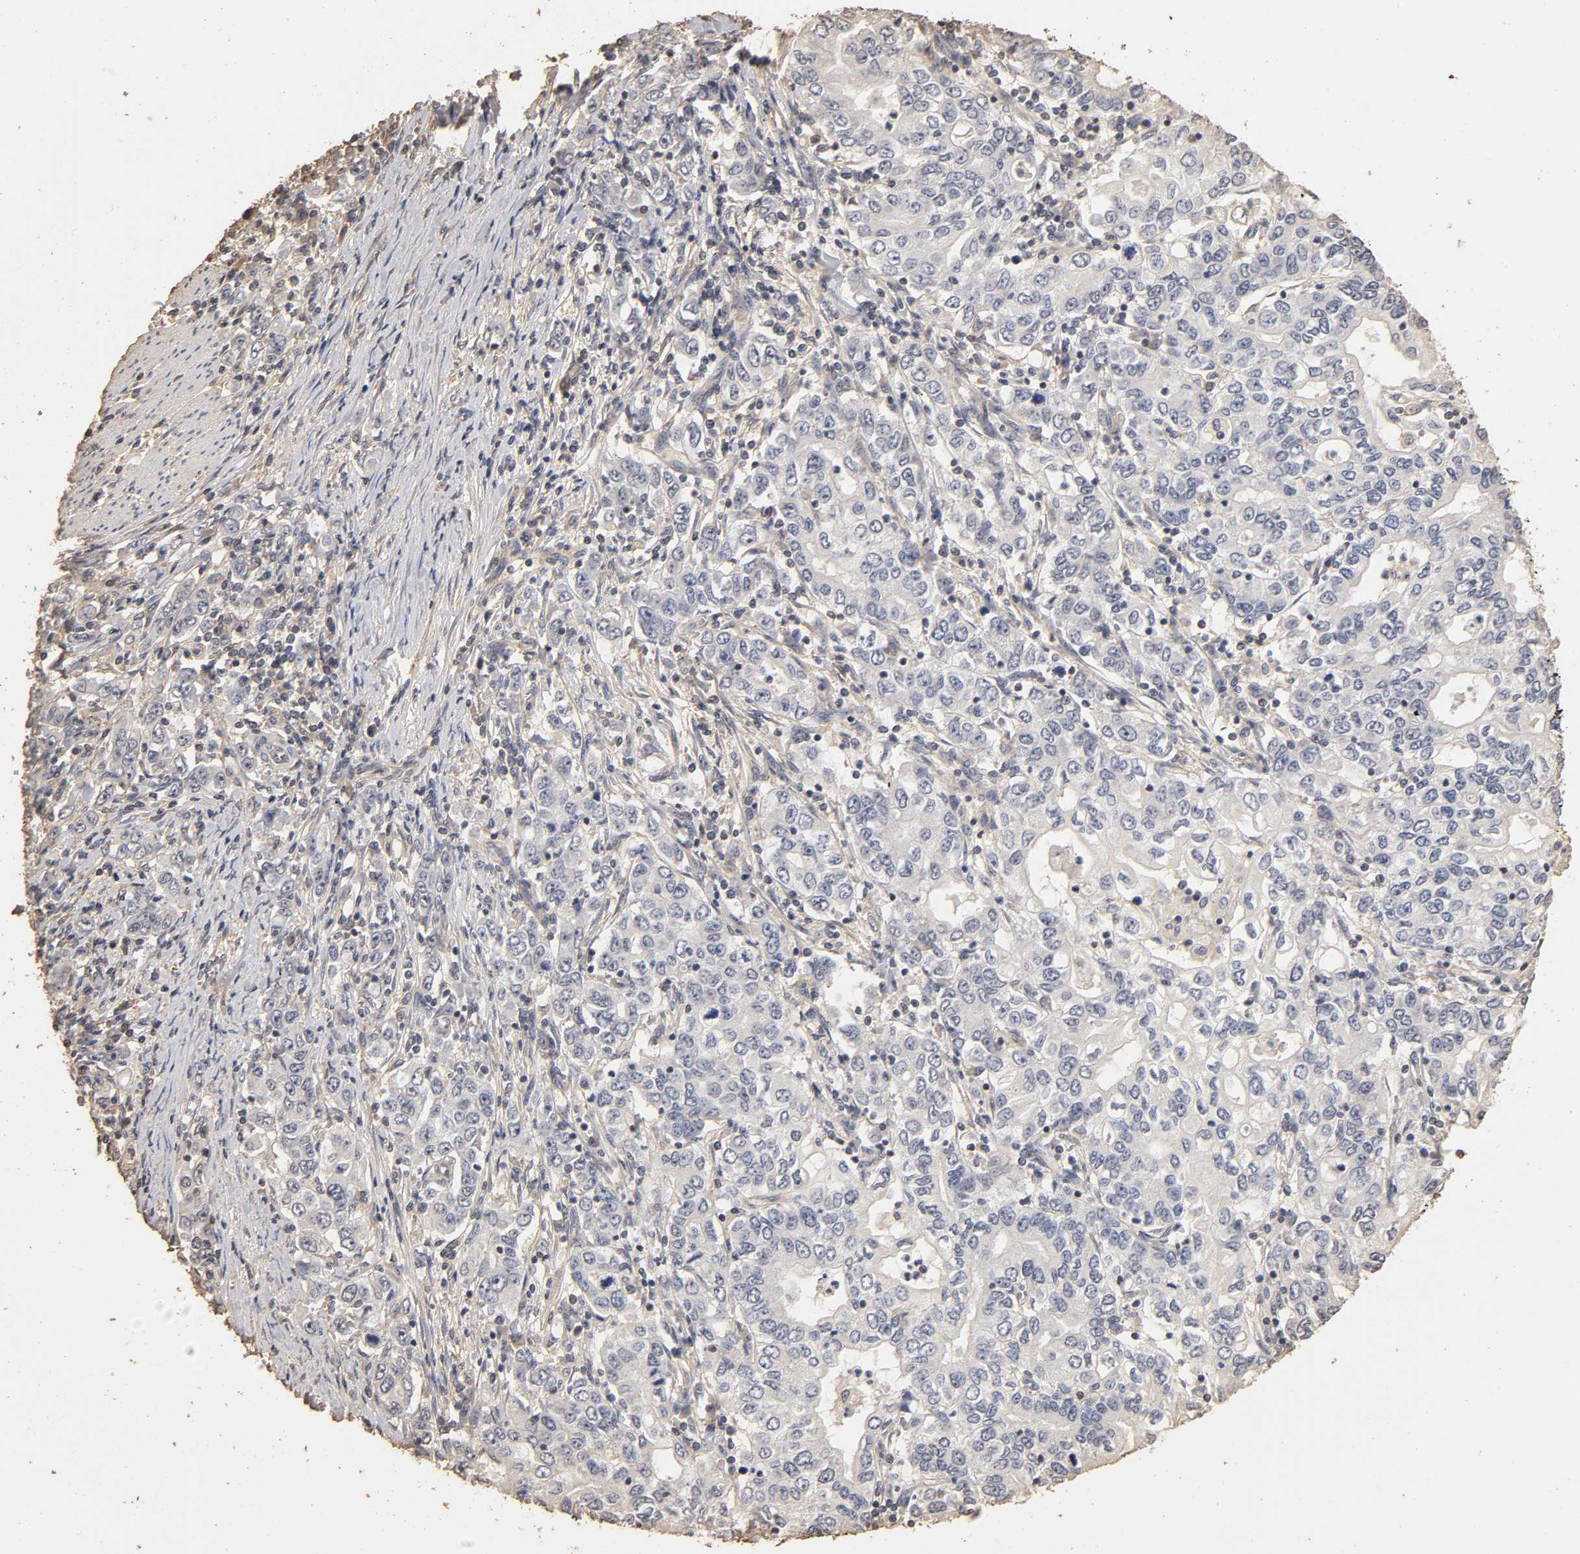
{"staining": {"intensity": "negative", "quantity": "none", "location": "none"}, "tissue": "stomach cancer", "cell_type": "Tumor cells", "image_type": "cancer", "snomed": [{"axis": "morphology", "description": "Adenocarcinoma, NOS"}, {"axis": "topography", "description": "Stomach, lower"}], "caption": "Immunohistochemistry (IHC) photomicrograph of human stomach adenocarcinoma stained for a protein (brown), which reveals no staining in tumor cells. (DAB (3,3'-diaminobenzidine) IHC visualized using brightfield microscopy, high magnification).", "gene": "VSIG4", "patient": {"sex": "female", "age": 72}}